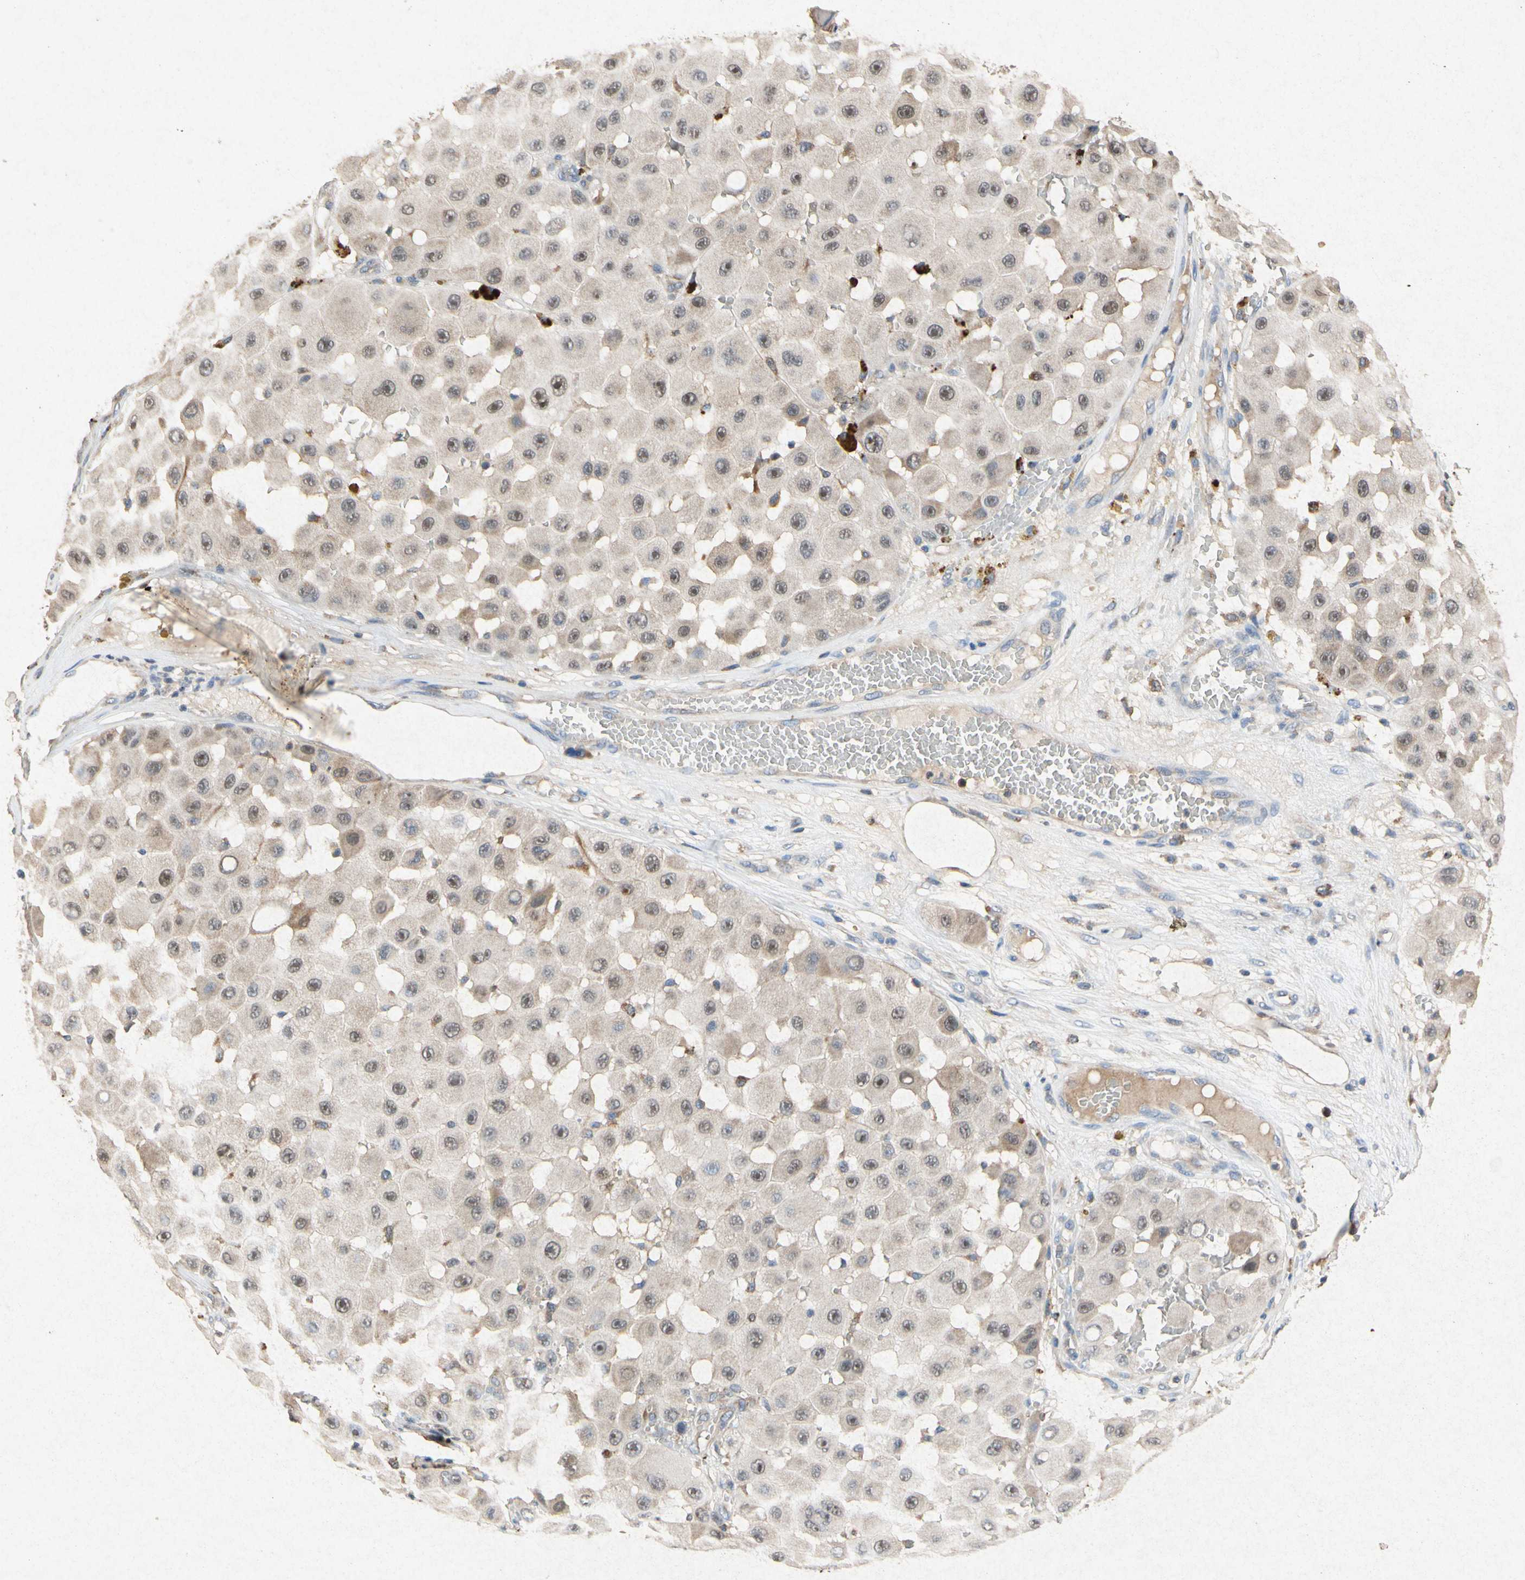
{"staining": {"intensity": "moderate", "quantity": ">75%", "location": "cytoplasmic/membranous,nuclear"}, "tissue": "melanoma", "cell_type": "Tumor cells", "image_type": "cancer", "snomed": [{"axis": "morphology", "description": "Malignant melanoma, NOS"}, {"axis": "topography", "description": "Skin"}], "caption": "Immunohistochemical staining of human malignant melanoma shows medium levels of moderate cytoplasmic/membranous and nuclear protein staining in approximately >75% of tumor cells.", "gene": "RPS6KA1", "patient": {"sex": "female", "age": 81}}